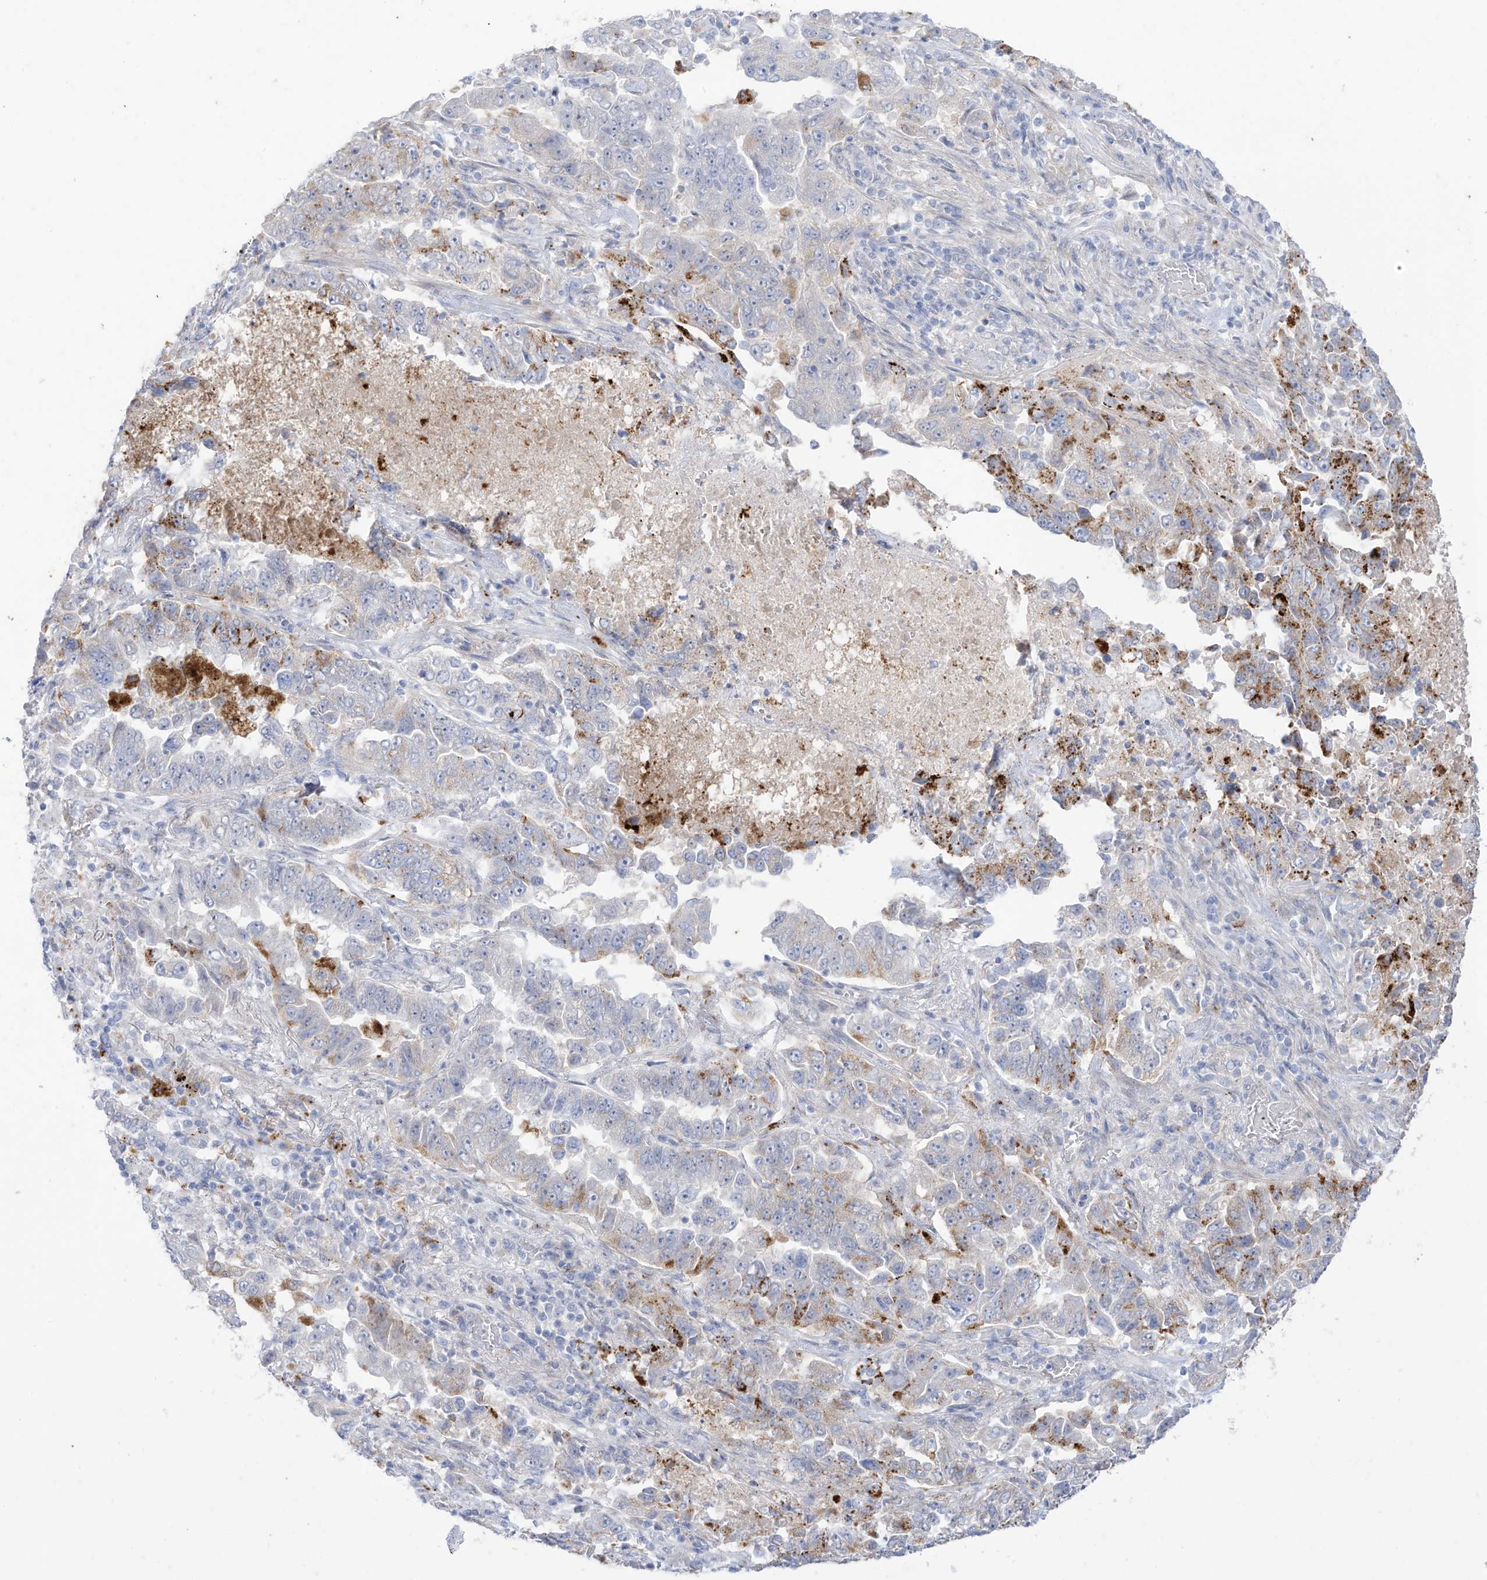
{"staining": {"intensity": "negative", "quantity": "none", "location": "none"}, "tissue": "lung cancer", "cell_type": "Tumor cells", "image_type": "cancer", "snomed": [{"axis": "morphology", "description": "Adenocarcinoma, NOS"}, {"axis": "topography", "description": "Lung"}], "caption": "This is an immunohistochemistry histopathology image of lung adenocarcinoma. There is no positivity in tumor cells.", "gene": "PSPH", "patient": {"sex": "female", "age": 51}}